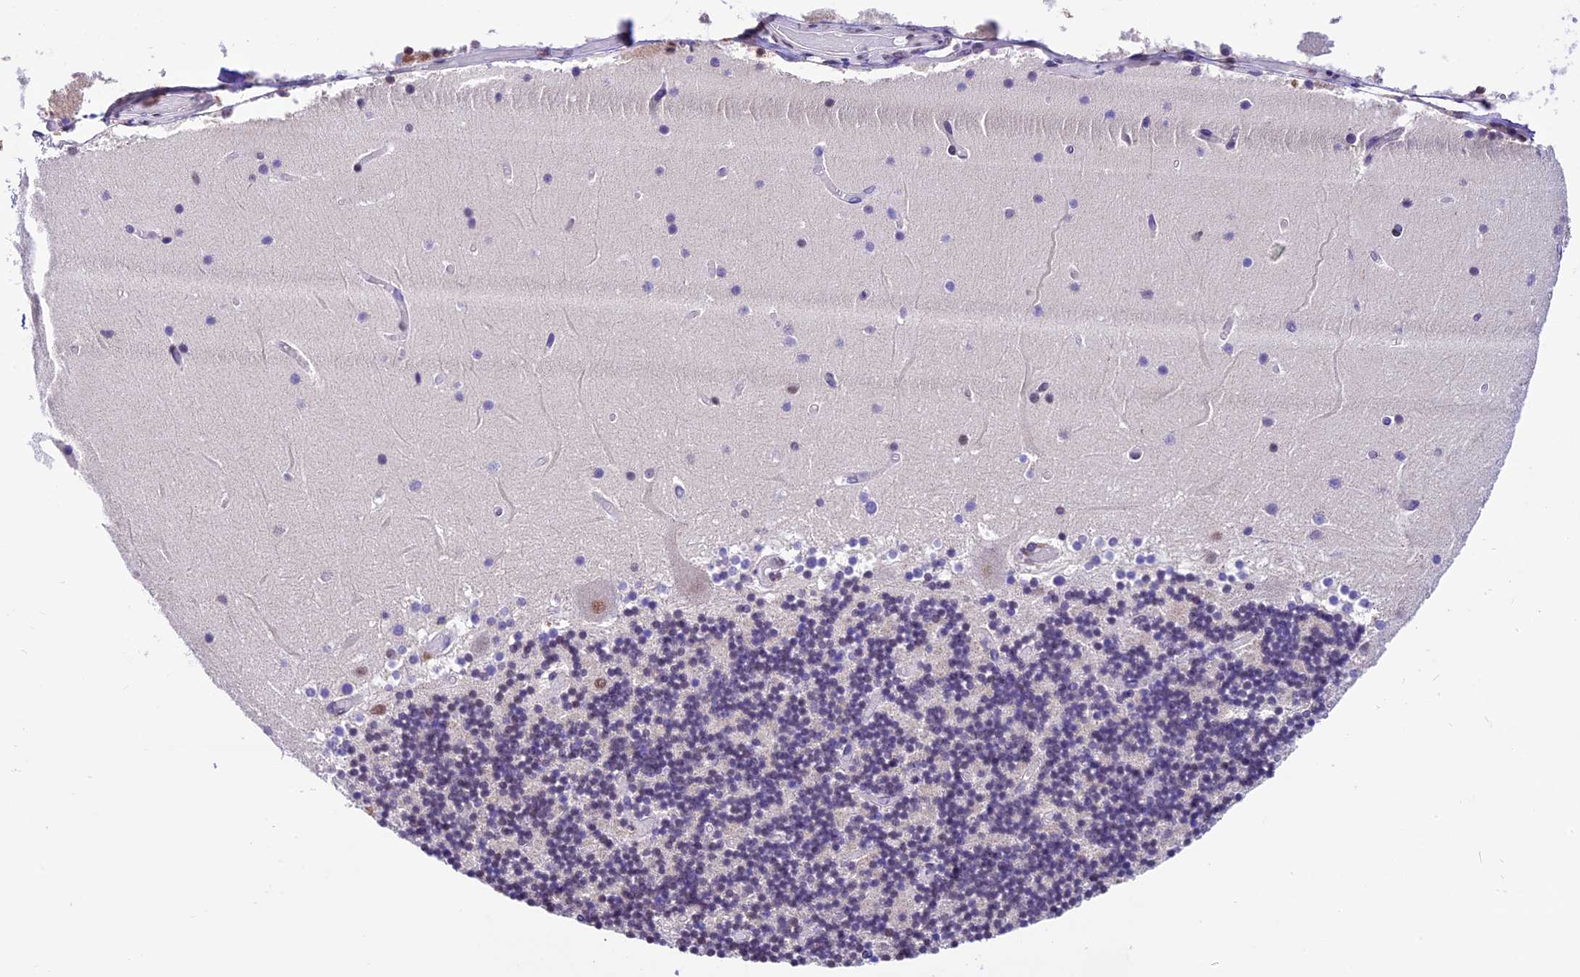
{"staining": {"intensity": "weak", "quantity": "<25%", "location": "nuclear"}, "tissue": "cerebellum", "cell_type": "Cells in granular layer", "image_type": "normal", "snomed": [{"axis": "morphology", "description": "Normal tissue, NOS"}, {"axis": "topography", "description": "Cerebellum"}], "caption": "Immunohistochemistry (IHC) histopathology image of benign human cerebellum stained for a protein (brown), which displays no expression in cells in granular layer. Brightfield microscopy of IHC stained with DAB (3,3'-diaminobenzidine) (brown) and hematoxylin (blue), captured at high magnification.", "gene": "CARS2", "patient": {"sex": "female", "age": 28}}